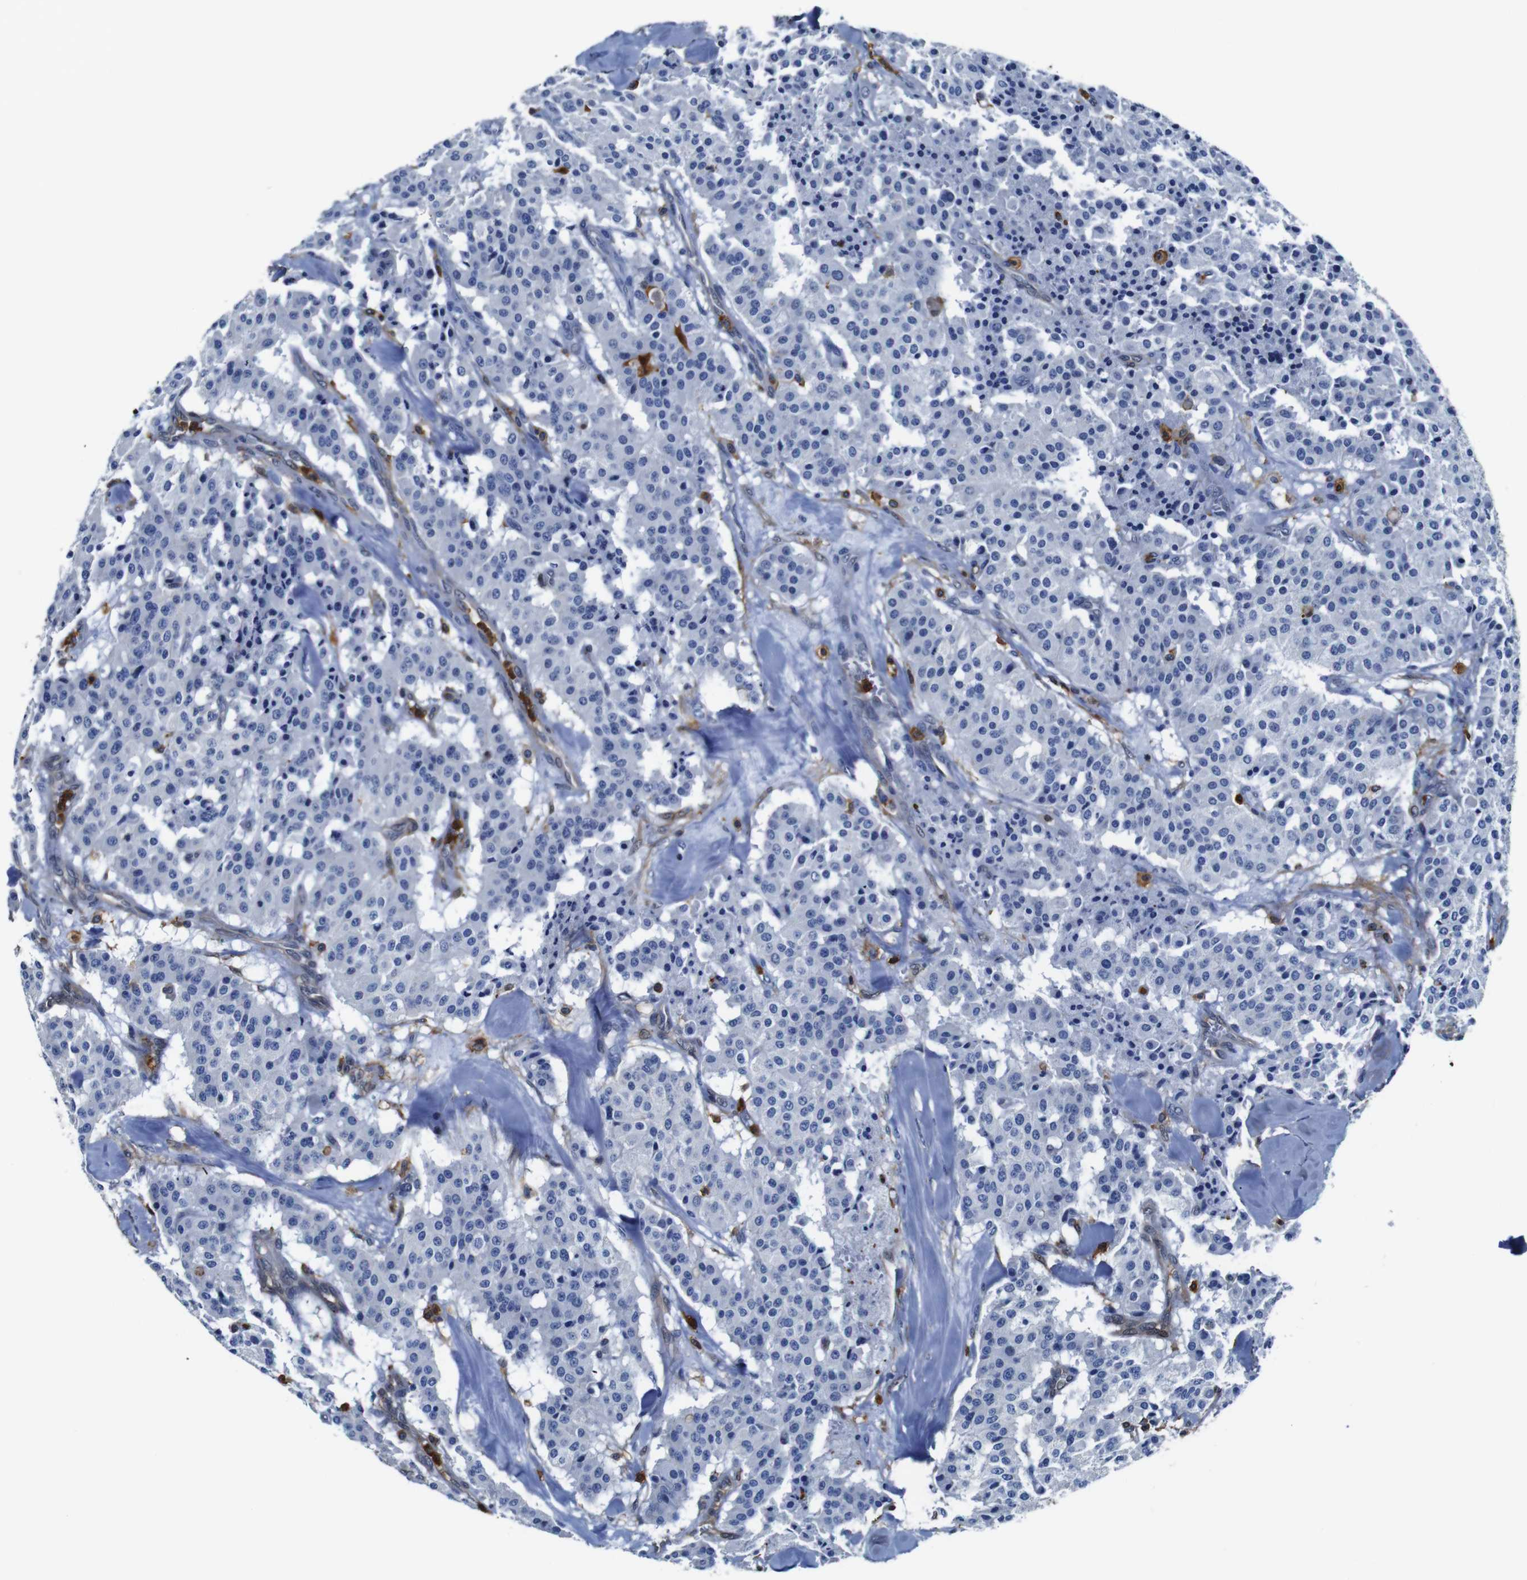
{"staining": {"intensity": "negative", "quantity": "none", "location": "none"}, "tissue": "carcinoid", "cell_type": "Tumor cells", "image_type": "cancer", "snomed": [{"axis": "morphology", "description": "Carcinoid, malignant, NOS"}, {"axis": "topography", "description": "Lung"}], "caption": "Immunohistochemistry image of neoplastic tissue: malignant carcinoid stained with DAB (3,3'-diaminobenzidine) displays no significant protein expression in tumor cells.", "gene": "ANXA1", "patient": {"sex": "male", "age": 30}}